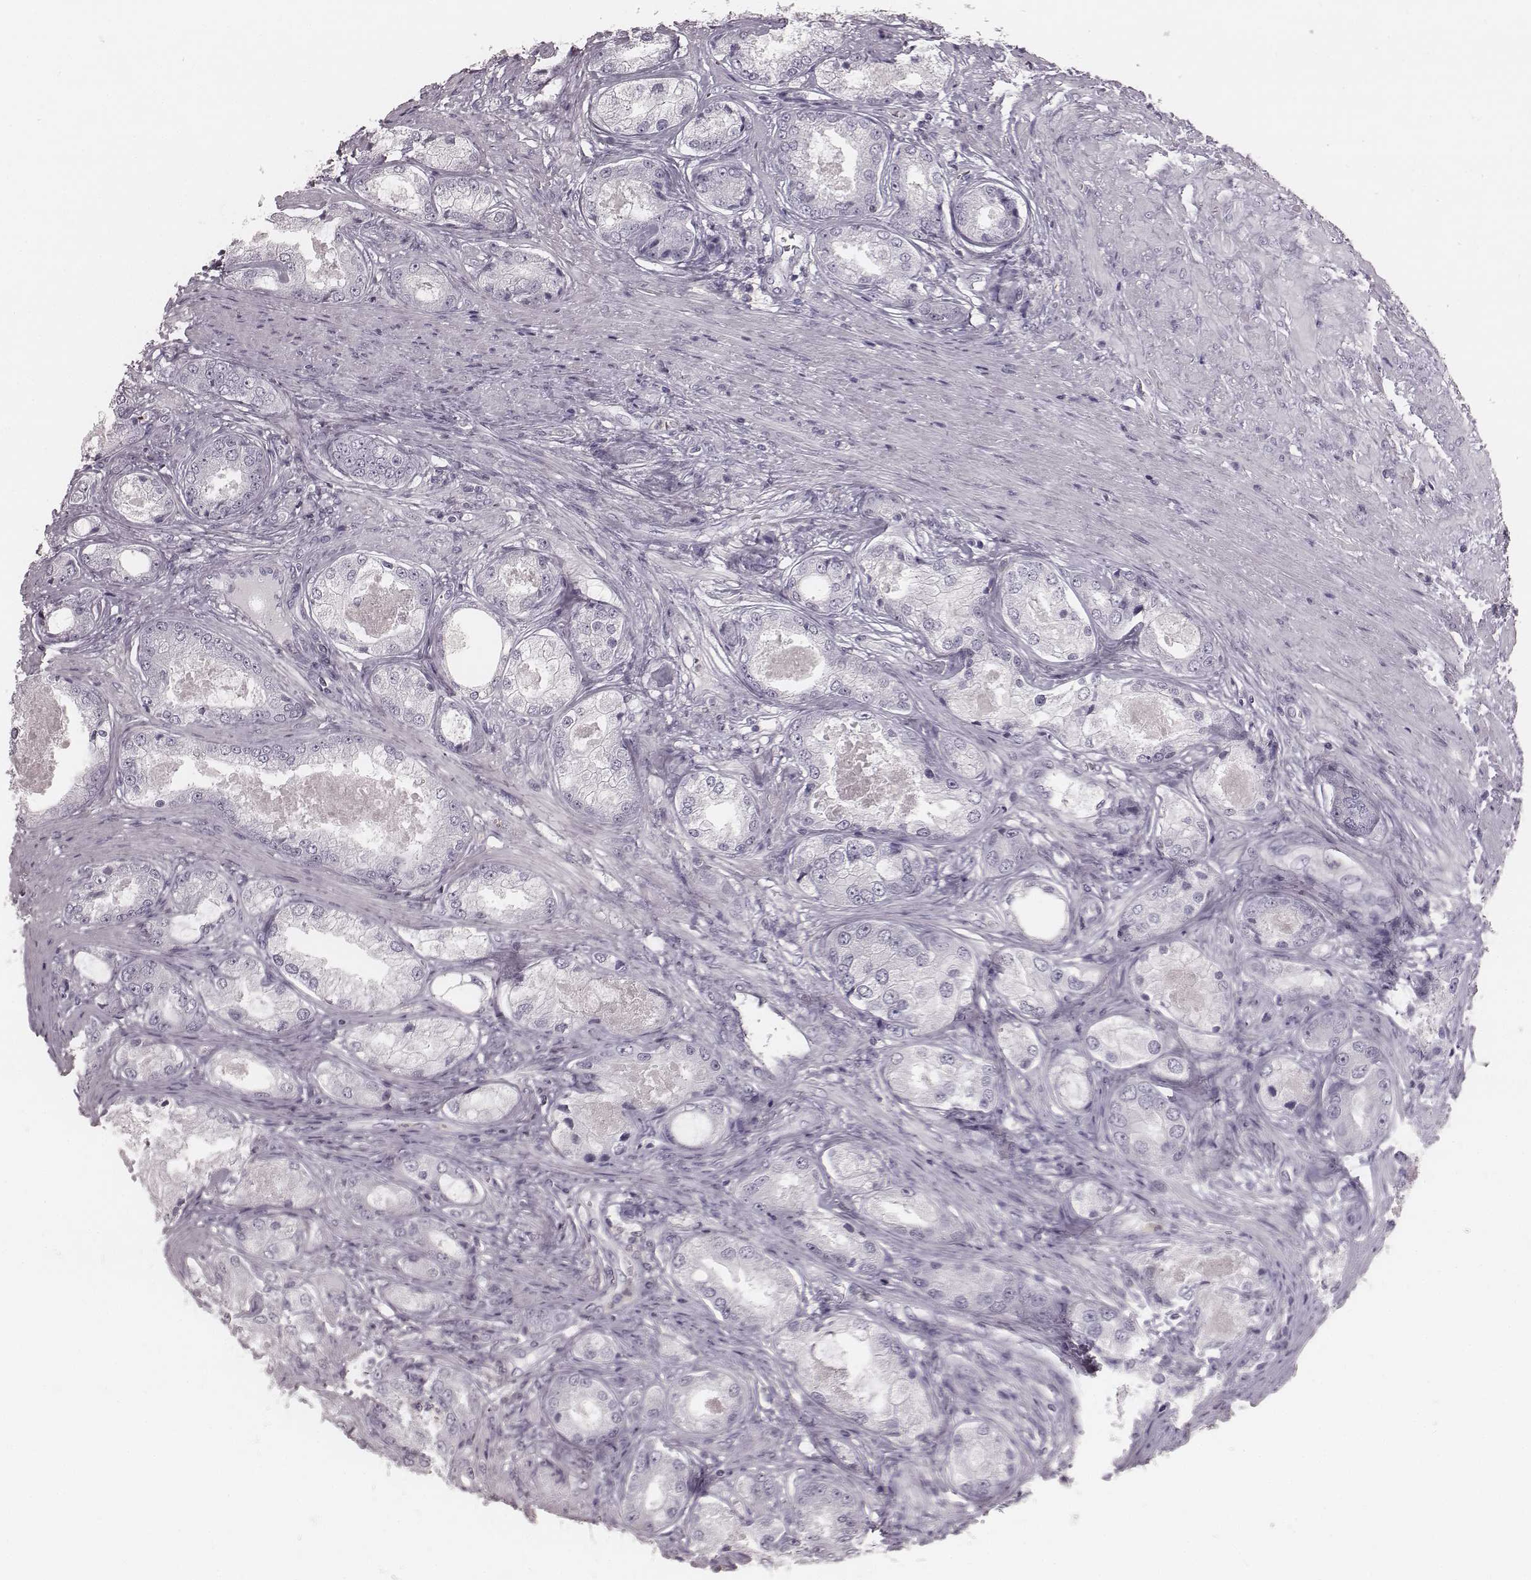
{"staining": {"intensity": "negative", "quantity": "none", "location": "none"}, "tissue": "prostate cancer", "cell_type": "Tumor cells", "image_type": "cancer", "snomed": [{"axis": "morphology", "description": "Adenocarcinoma, Low grade"}, {"axis": "topography", "description": "Prostate"}], "caption": "Immunohistochemical staining of human low-grade adenocarcinoma (prostate) exhibits no significant staining in tumor cells. (DAB (3,3'-diaminobenzidine) immunohistochemistry (IHC), high magnification).", "gene": "ZNF365", "patient": {"sex": "male", "age": 68}}